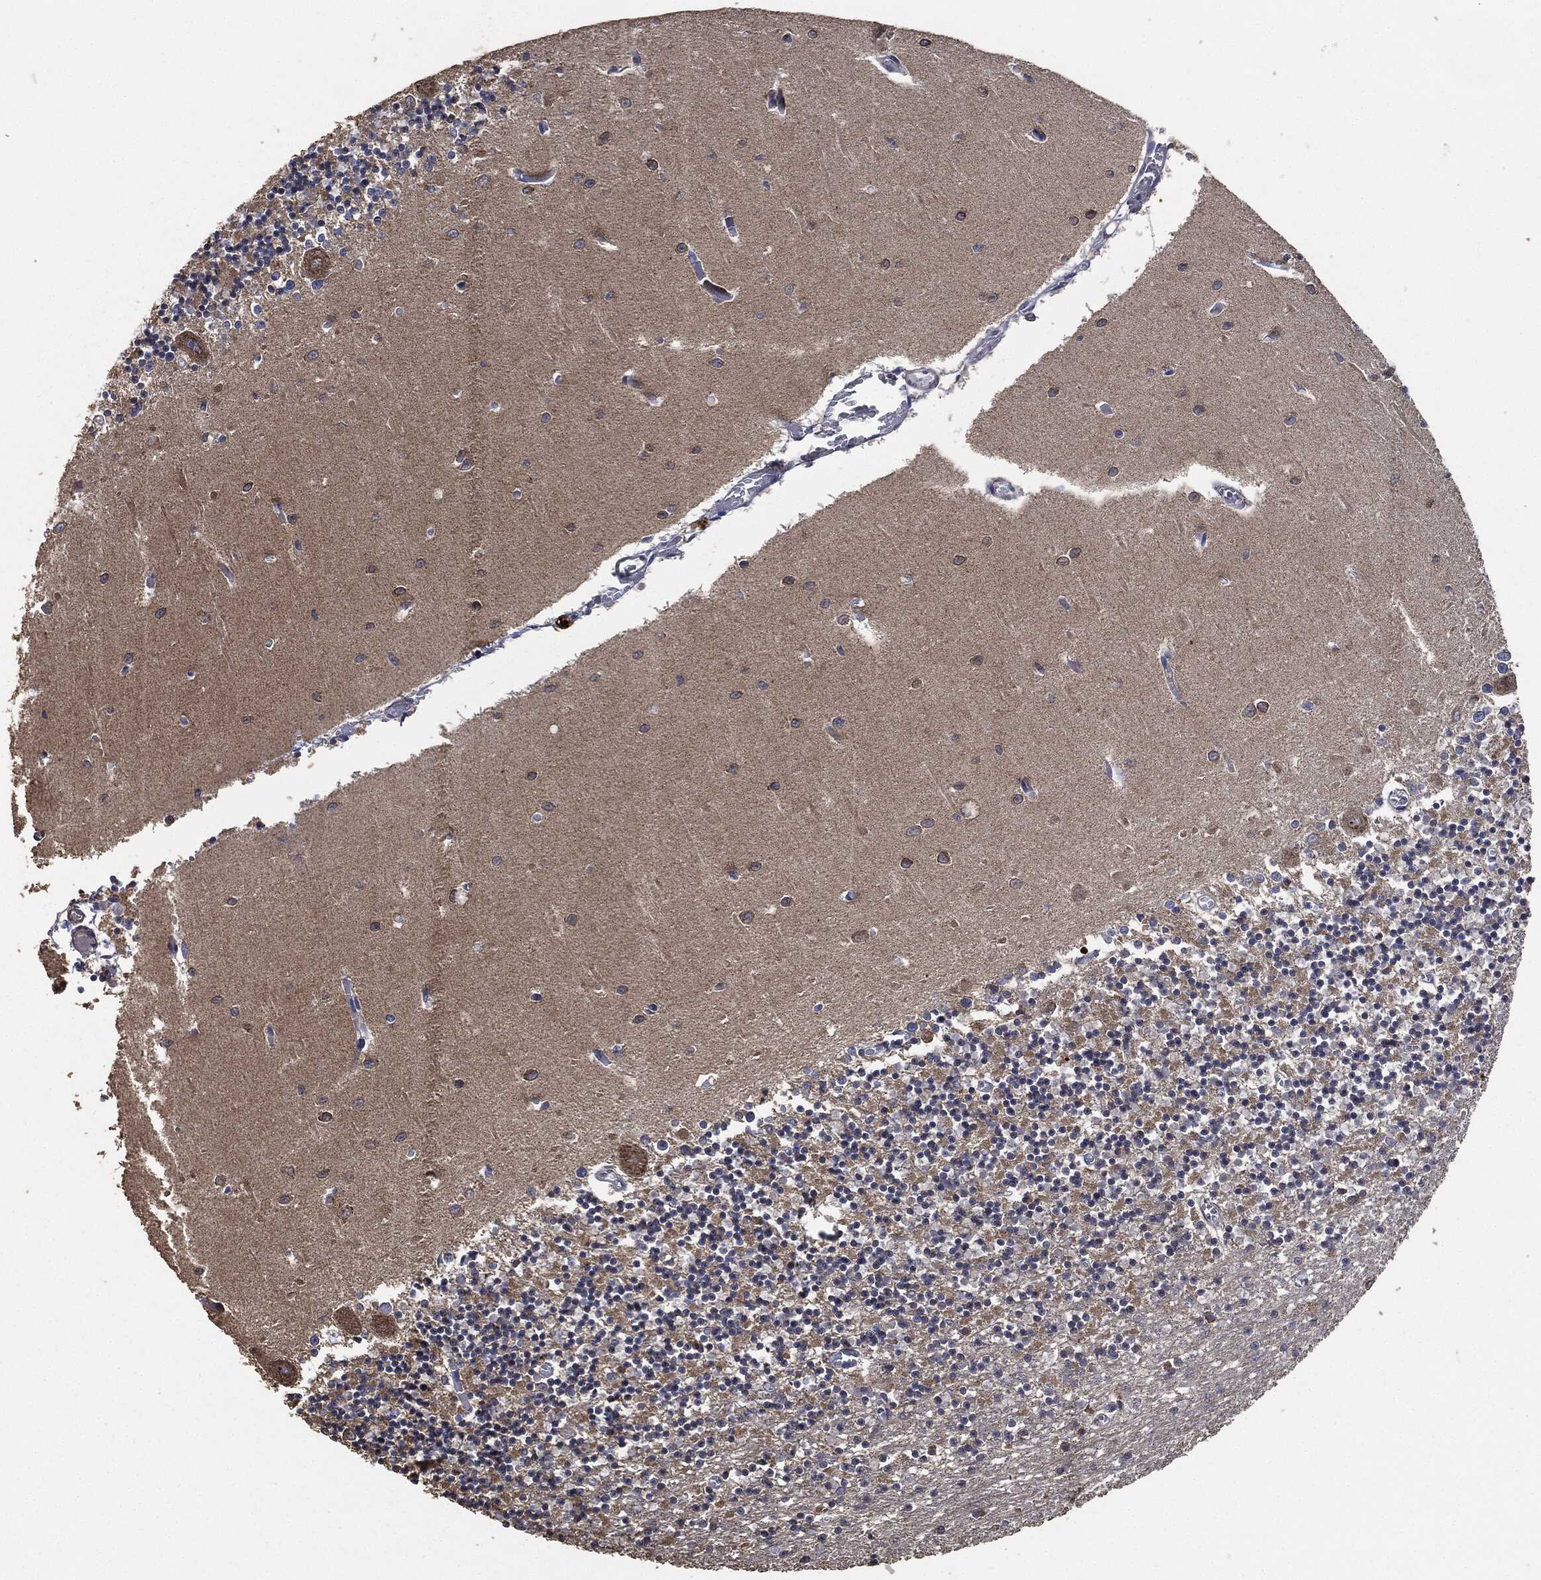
{"staining": {"intensity": "negative", "quantity": "none", "location": "none"}, "tissue": "cerebellum", "cell_type": "Cells in granular layer", "image_type": "normal", "snomed": [{"axis": "morphology", "description": "Normal tissue, NOS"}, {"axis": "topography", "description": "Cerebellum"}], "caption": "Immunohistochemistry histopathology image of benign human cerebellum stained for a protein (brown), which exhibits no staining in cells in granular layer. (Brightfield microscopy of DAB IHC at high magnification).", "gene": "STK3", "patient": {"sex": "female", "age": 64}}